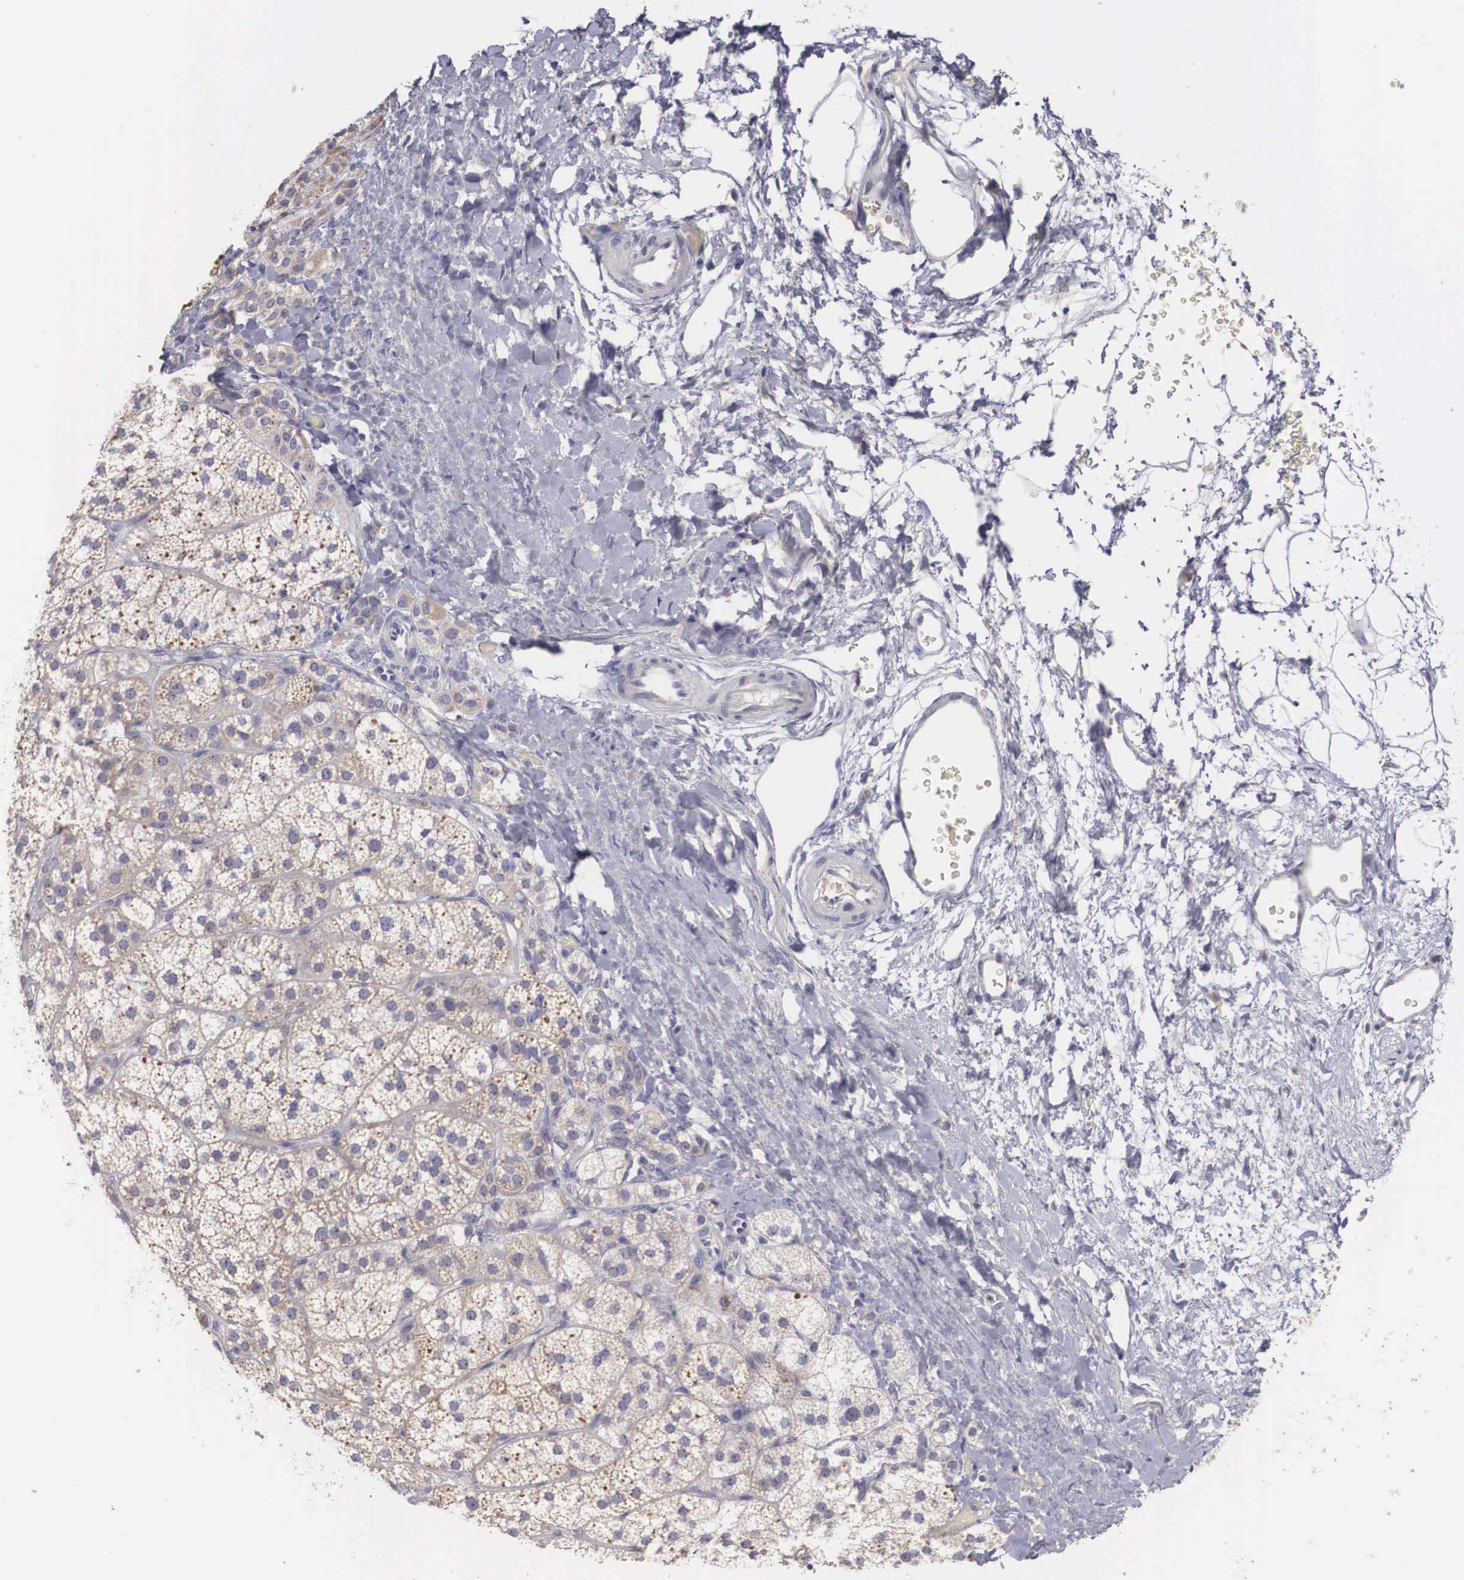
{"staining": {"intensity": "moderate", "quantity": "25%-75%", "location": "cytoplasmic/membranous"}, "tissue": "adrenal gland", "cell_type": "Glandular cells", "image_type": "normal", "snomed": [{"axis": "morphology", "description": "Normal tissue, NOS"}, {"axis": "topography", "description": "Adrenal gland"}], "caption": "Adrenal gland stained for a protein reveals moderate cytoplasmic/membranous positivity in glandular cells. (DAB IHC, brown staining for protein, blue staining for nuclei).", "gene": "NREP", "patient": {"sex": "female", "age": 60}}